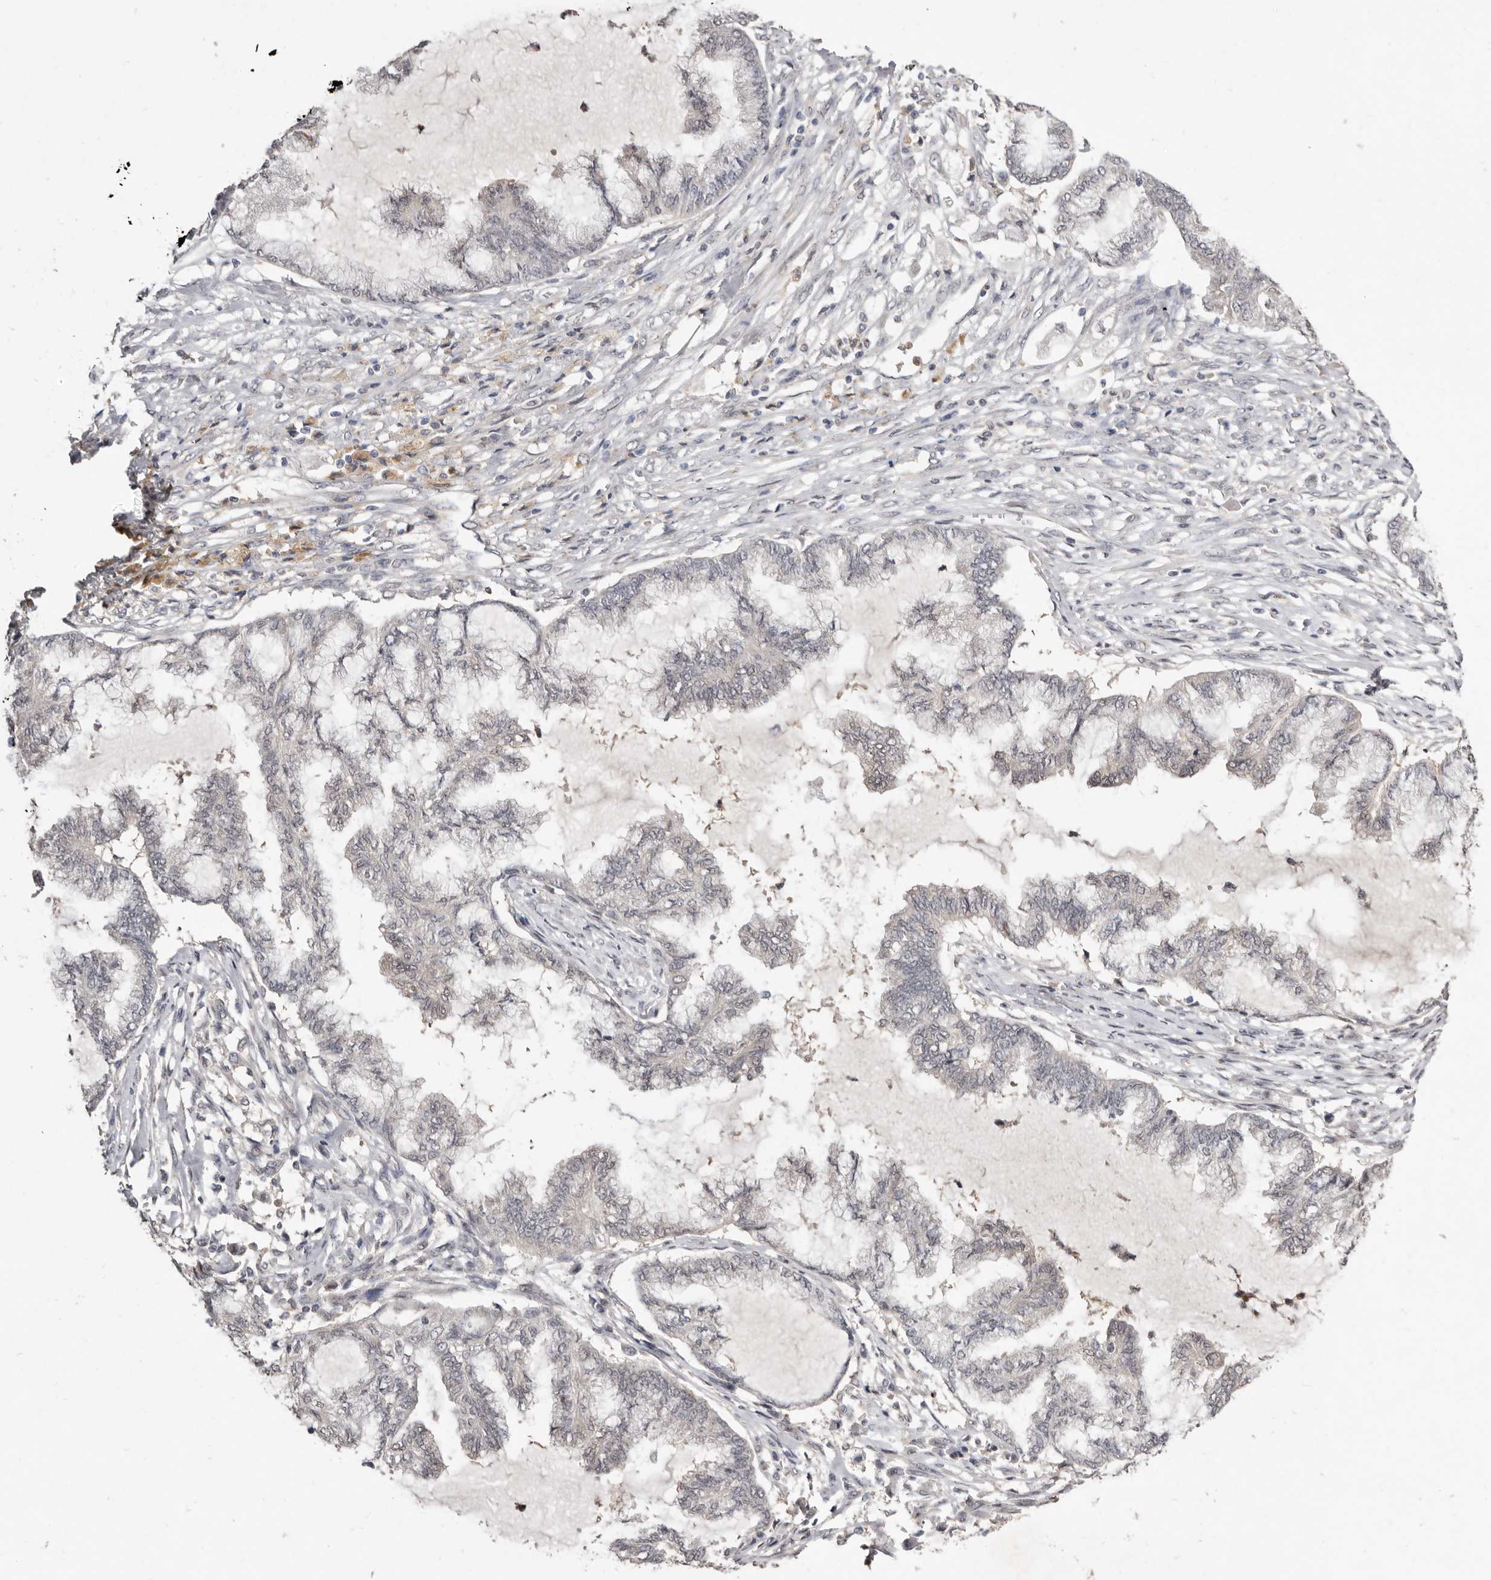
{"staining": {"intensity": "negative", "quantity": "none", "location": "none"}, "tissue": "endometrial cancer", "cell_type": "Tumor cells", "image_type": "cancer", "snomed": [{"axis": "morphology", "description": "Adenocarcinoma, NOS"}, {"axis": "topography", "description": "Endometrium"}], "caption": "Human endometrial adenocarcinoma stained for a protein using immunohistochemistry shows no positivity in tumor cells.", "gene": "SULT1E1", "patient": {"sex": "female", "age": 86}}